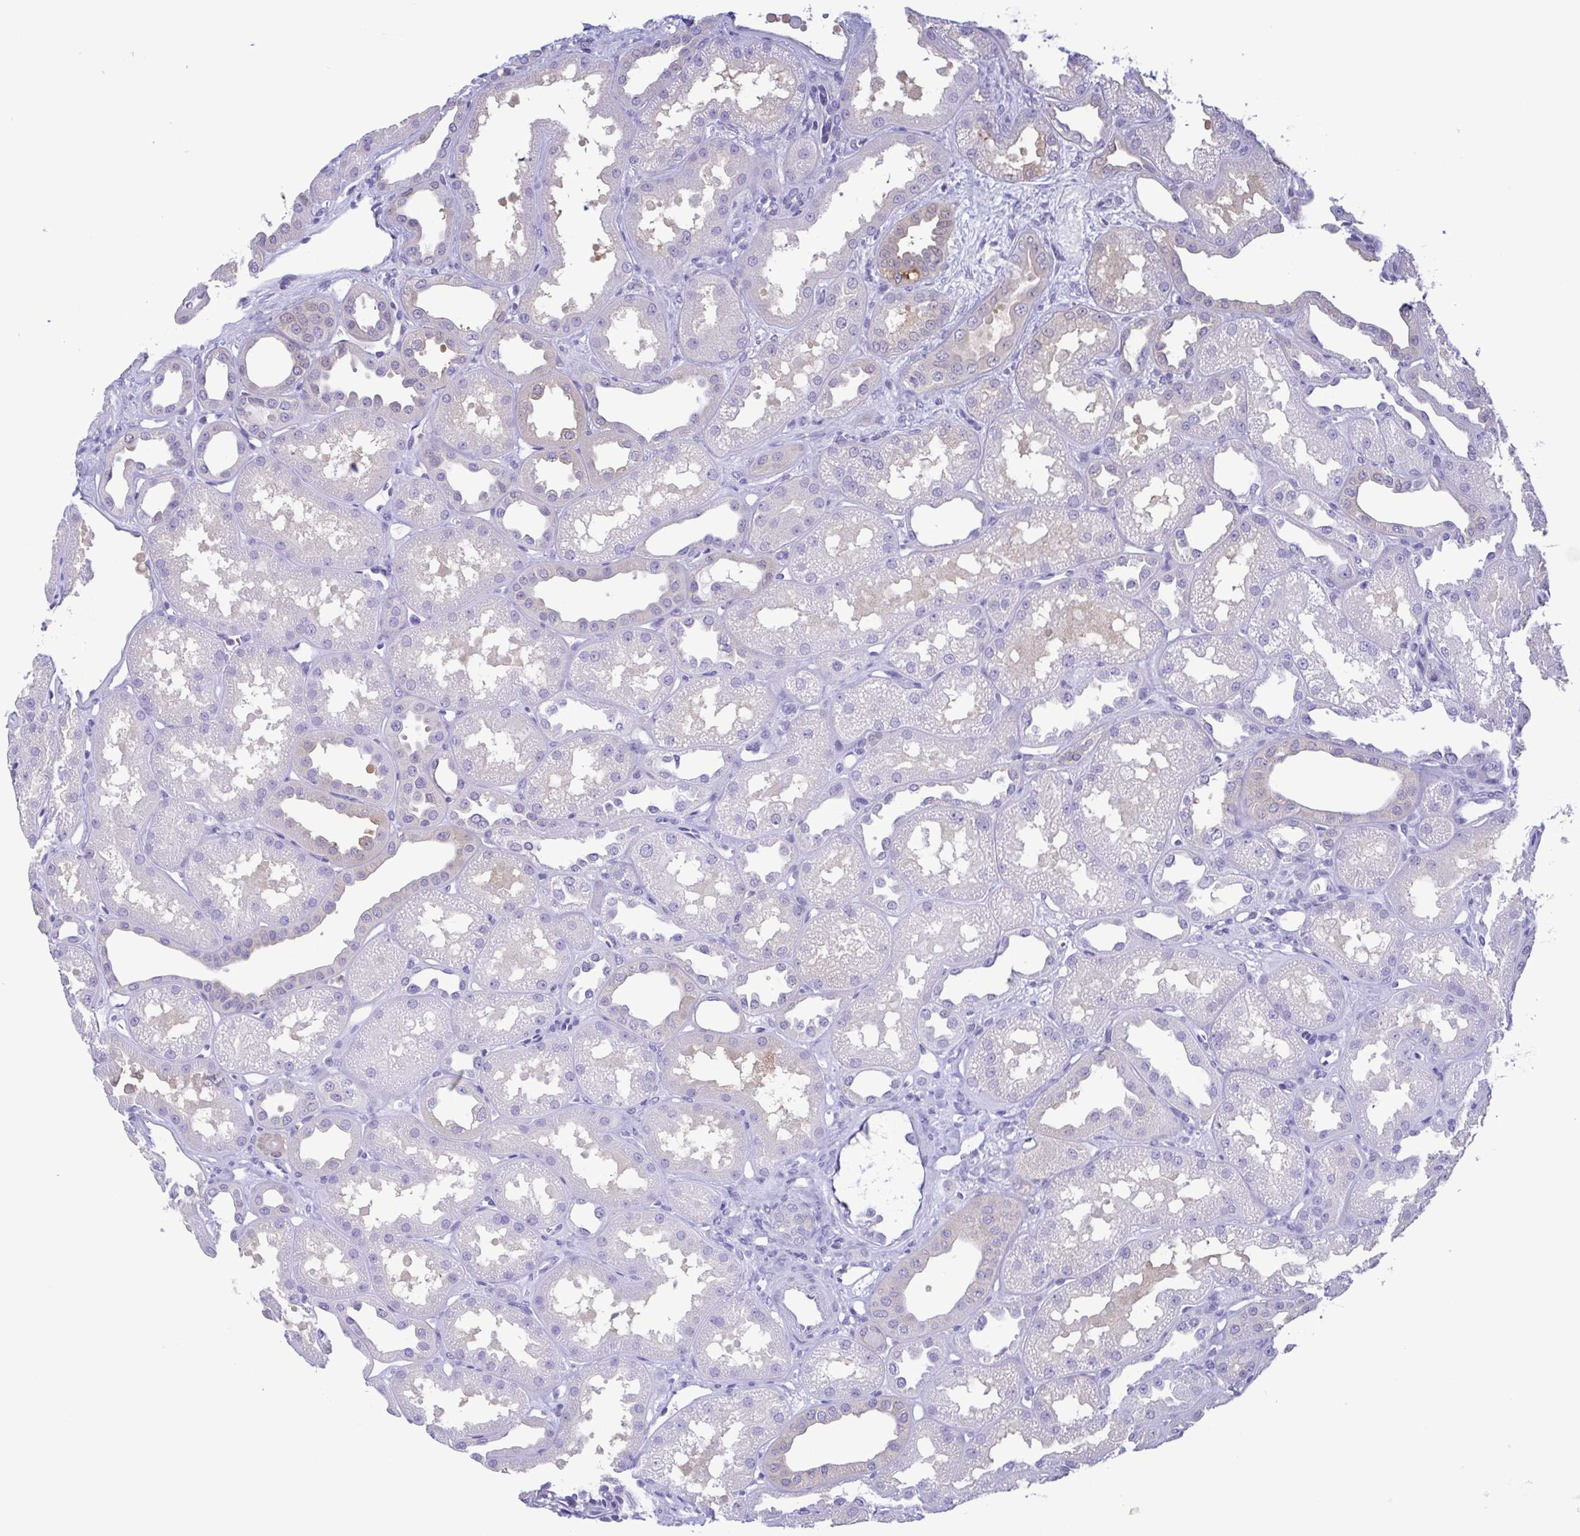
{"staining": {"intensity": "negative", "quantity": "none", "location": "none"}, "tissue": "kidney", "cell_type": "Cells in glomeruli", "image_type": "normal", "snomed": [{"axis": "morphology", "description": "Normal tissue, NOS"}, {"axis": "topography", "description": "Kidney"}], "caption": "Immunohistochemistry photomicrograph of normal kidney: human kidney stained with DAB (3,3'-diaminobenzidine) displays no significant protein expression in cells in glomeruli. (Brightfield microscopy of DAB (3,3'-diaminobenzidine) immunohistochemistry (IHC) at high magnification).", "gene": "LDHC", "patient": {"sex": "male", "age": 61}}